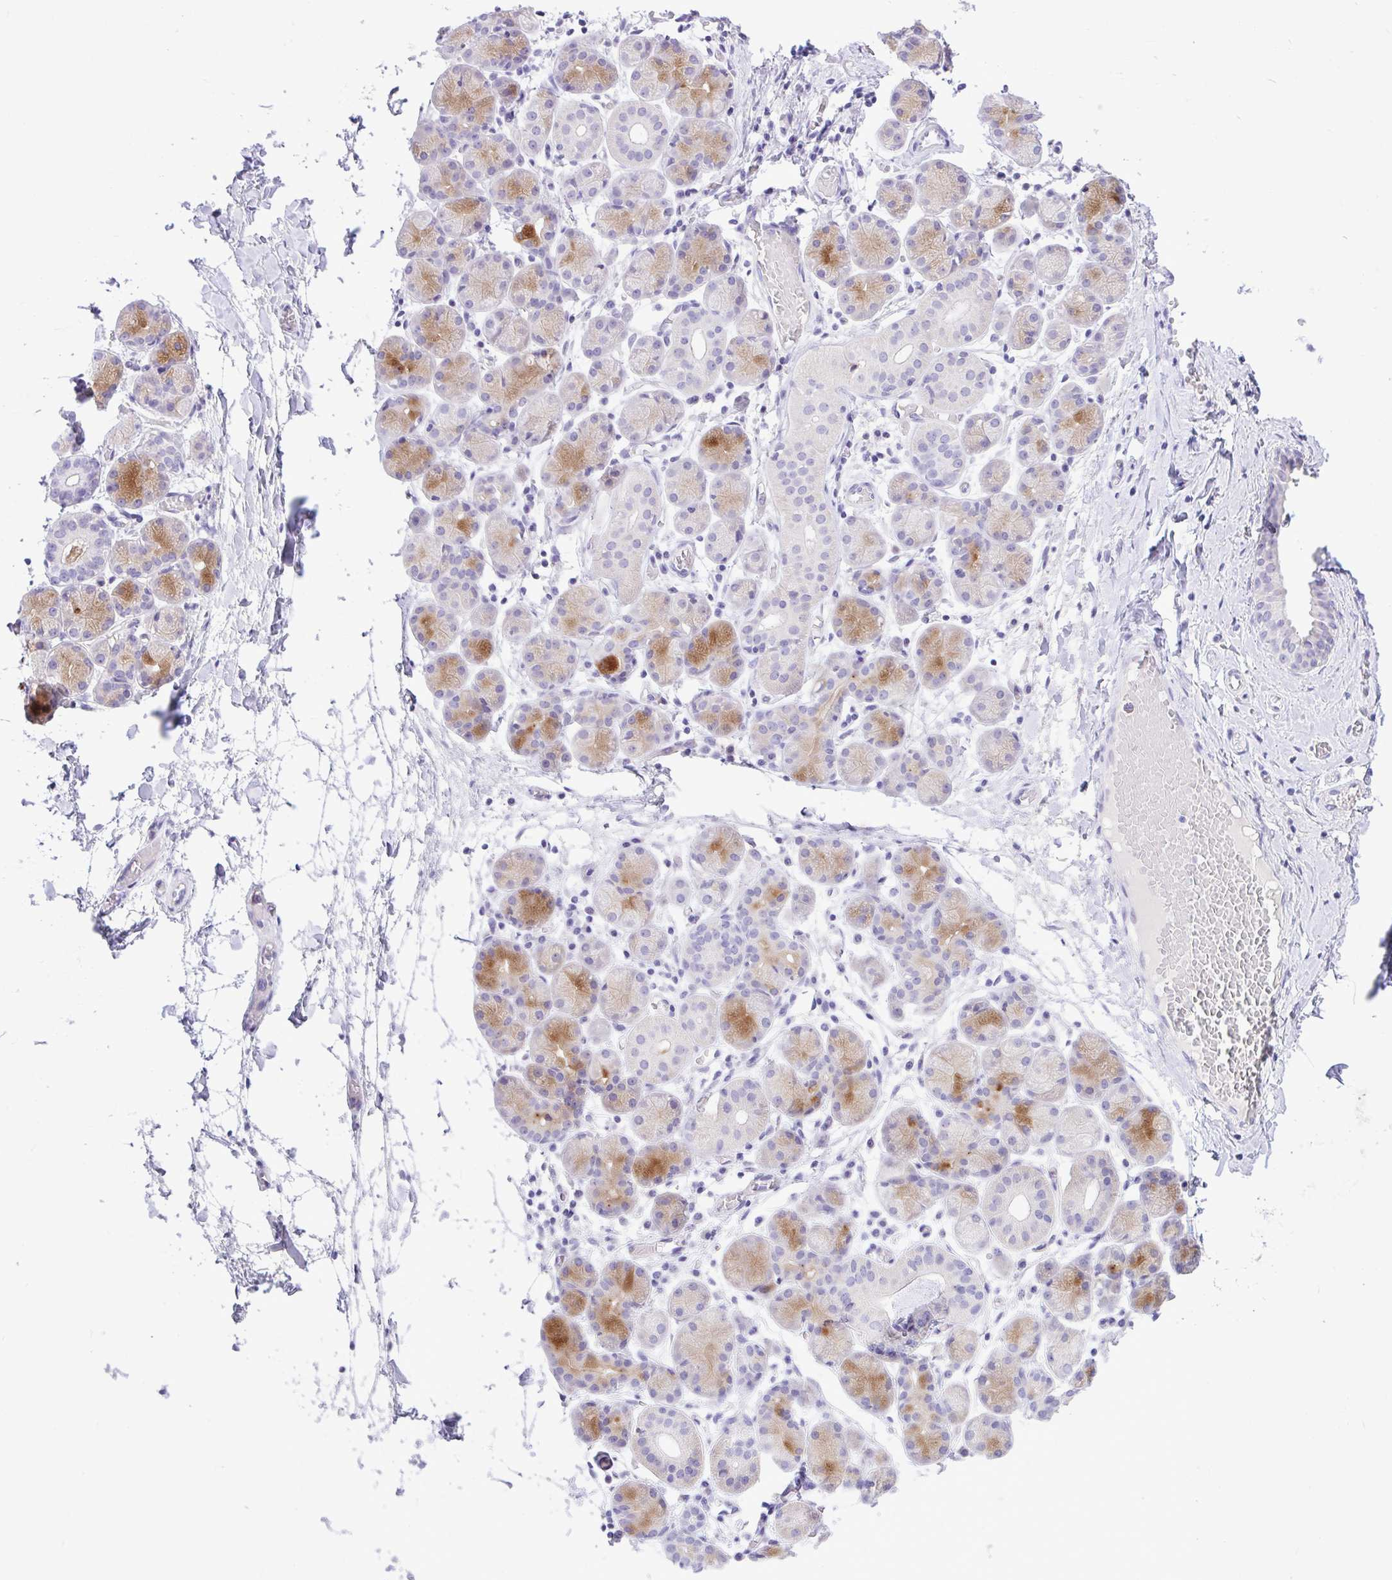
{"staining": {"intensity": "strong", "quantity": "25%-75%", "location": "cytoplasmic/membranous"}, "tissue": "salivary gland", "cell_type": "Glandular cells", "image_type": "normal", "snomed": [{"axis": "morphology", "description": "Normal tissue, NOS"}, {"axis": "topography", "description": "Salivary gland"}], "caption": "Immunohistochemistry of normal salivary gland exhibits high levels of strong cytoplasmic/membranous expression in about 25%-75% of glandular cells.", "gene": "ZNF101", "patient": {"sex": "female", "age": 24}}